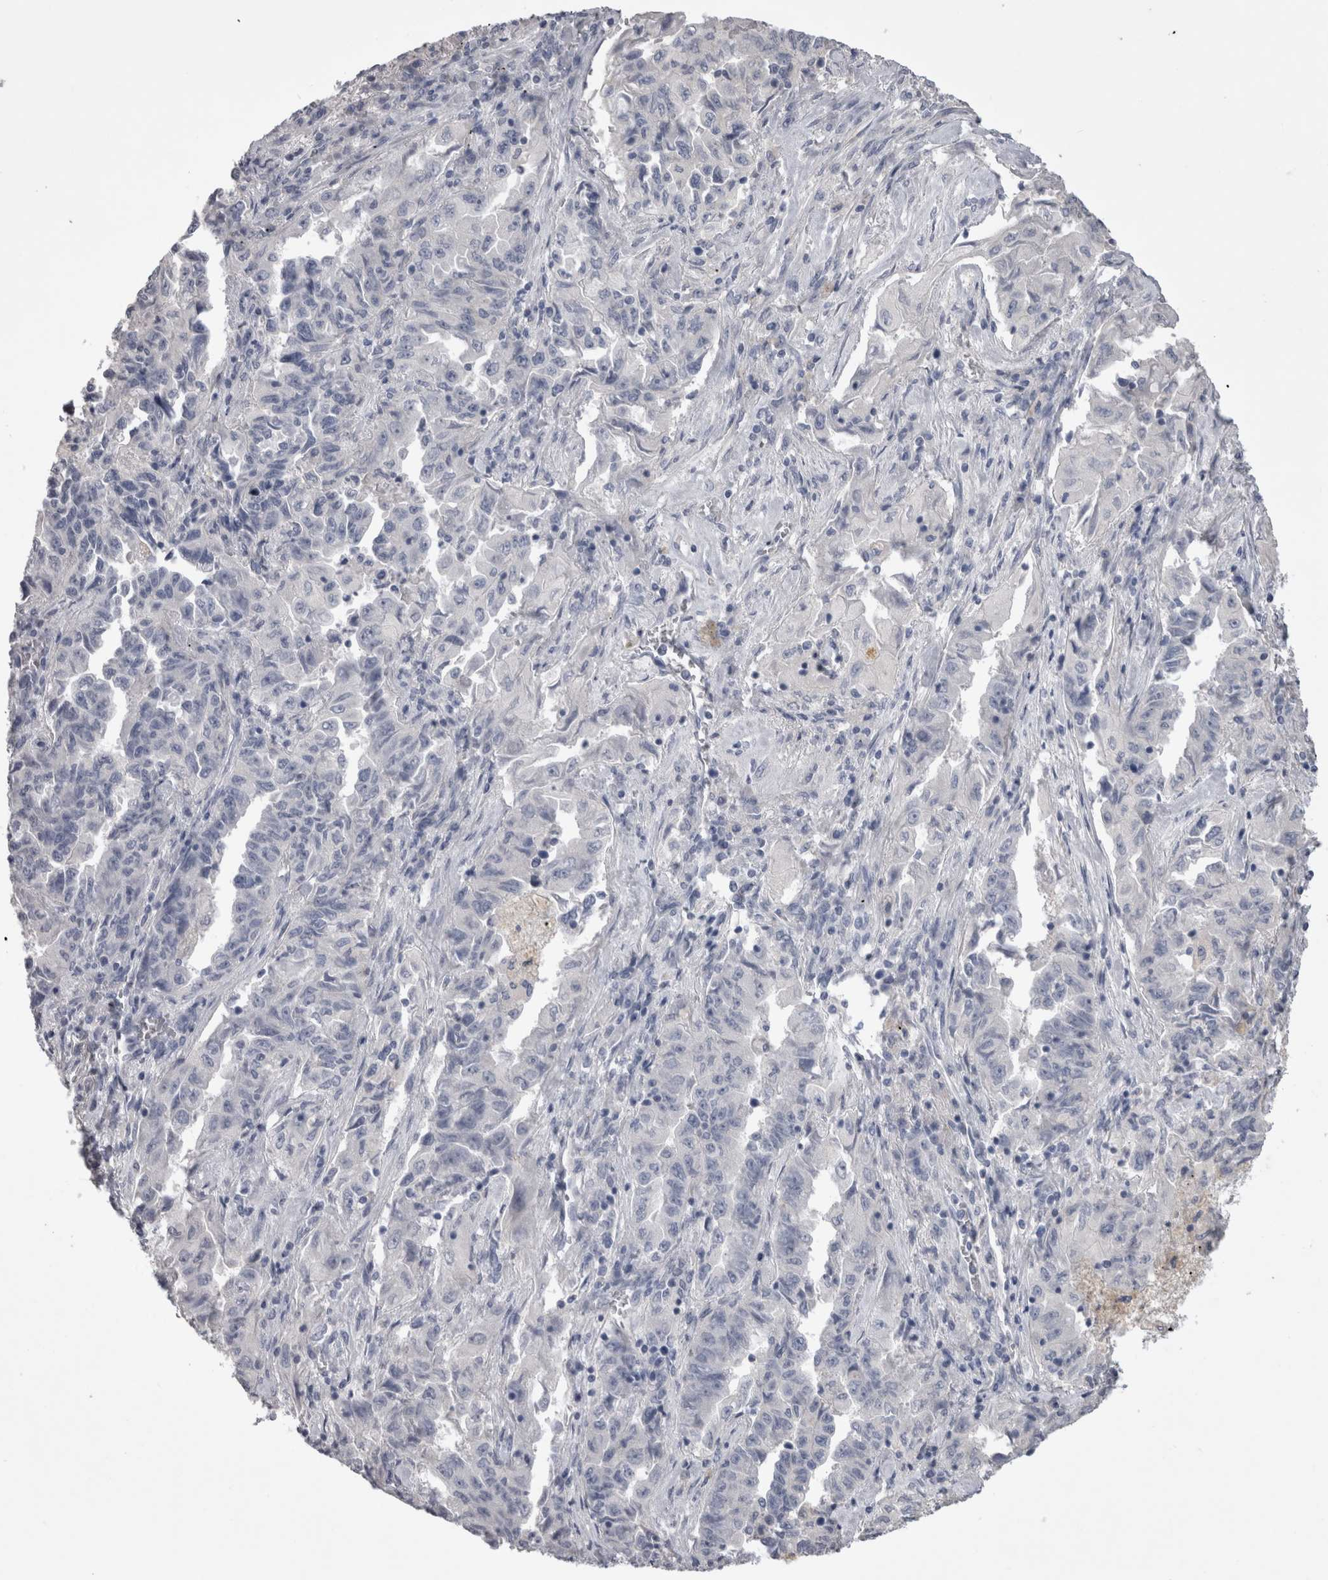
{"staining": {"intensity": "negative", "quantity": "none", "location": "none"}, "tissue": "lung cancer", "cell_type": "Tumor cells", "image_type": "cancer", "snomed": [{"axis": "morphology", "description": "Adenocarcinoma, NOS"}, {"axis": "topography", "description": "Lung"}], "caption": "Lung adenocarcinoma was stained to show a protein in brown. There is no significant staining in tumor cells. (IHC, brightfield microscopy, high magnification).", "gene": "ADAM2", "patient": {"sex": "female", "age": 51}}